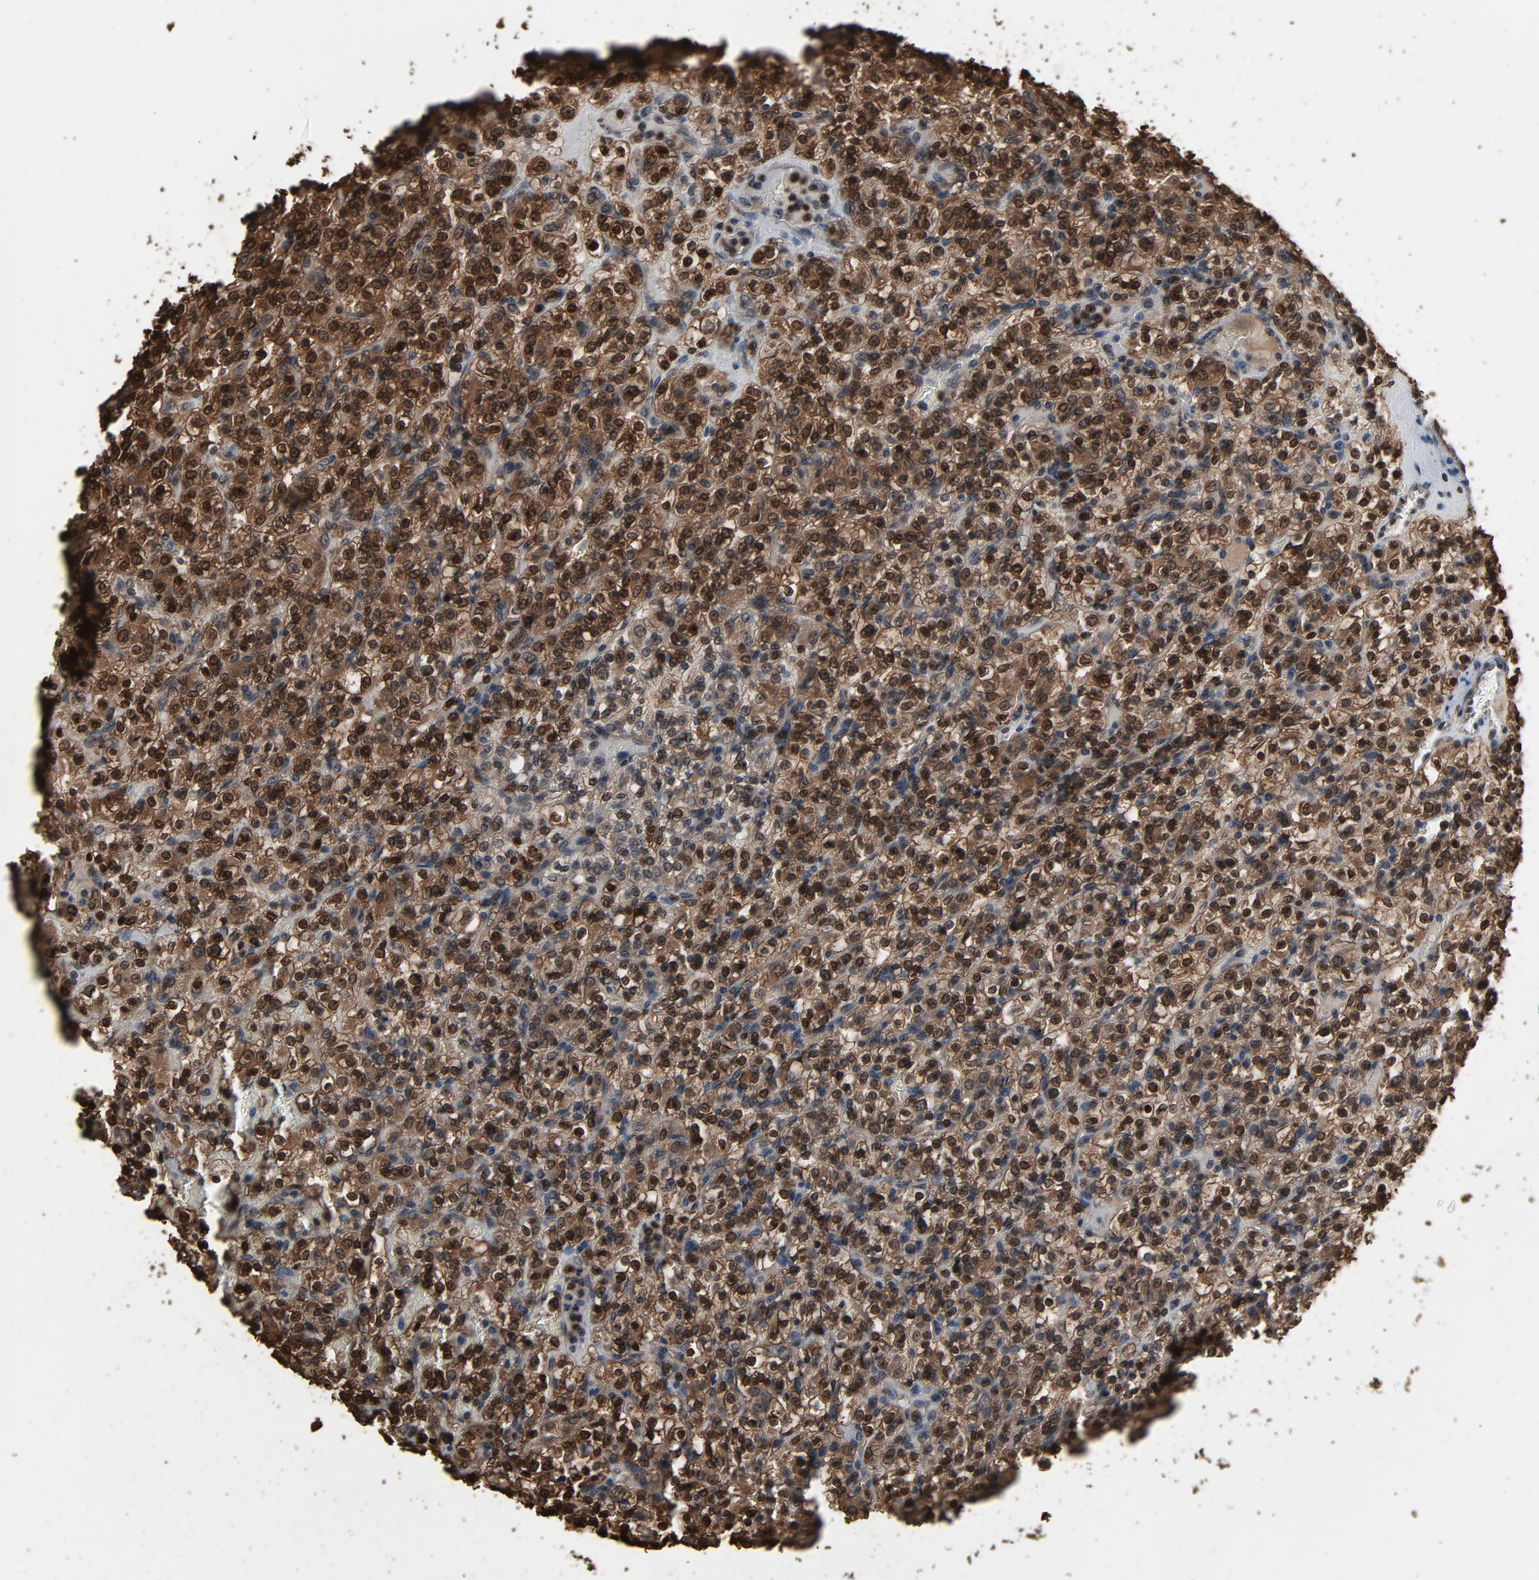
{"staining": {"intensity": "weak", "quantity": ">75%", "location": "cytoplasmic/membranous,nuclear"}, "tissue": "renal cancer", "cell_type": "Tumor cells", "image_type": "cancer", "snomed": [{"axis": "morphology", "description": "Normal tissue, NOS"}, {"axis": "morphology", "description": "Adenocarcinoma, NOS"}, {"axis": "topography", "description": "Kidney"}], "caption": "The image exhibits a brown stain indicating the presence of a protein in the cytoplasmic/membranous and nuclear of tumor cells in adenocarcinoma (renal).", "gene": "UBE2D1", "patient": {"sex": "female", "age": 72}}